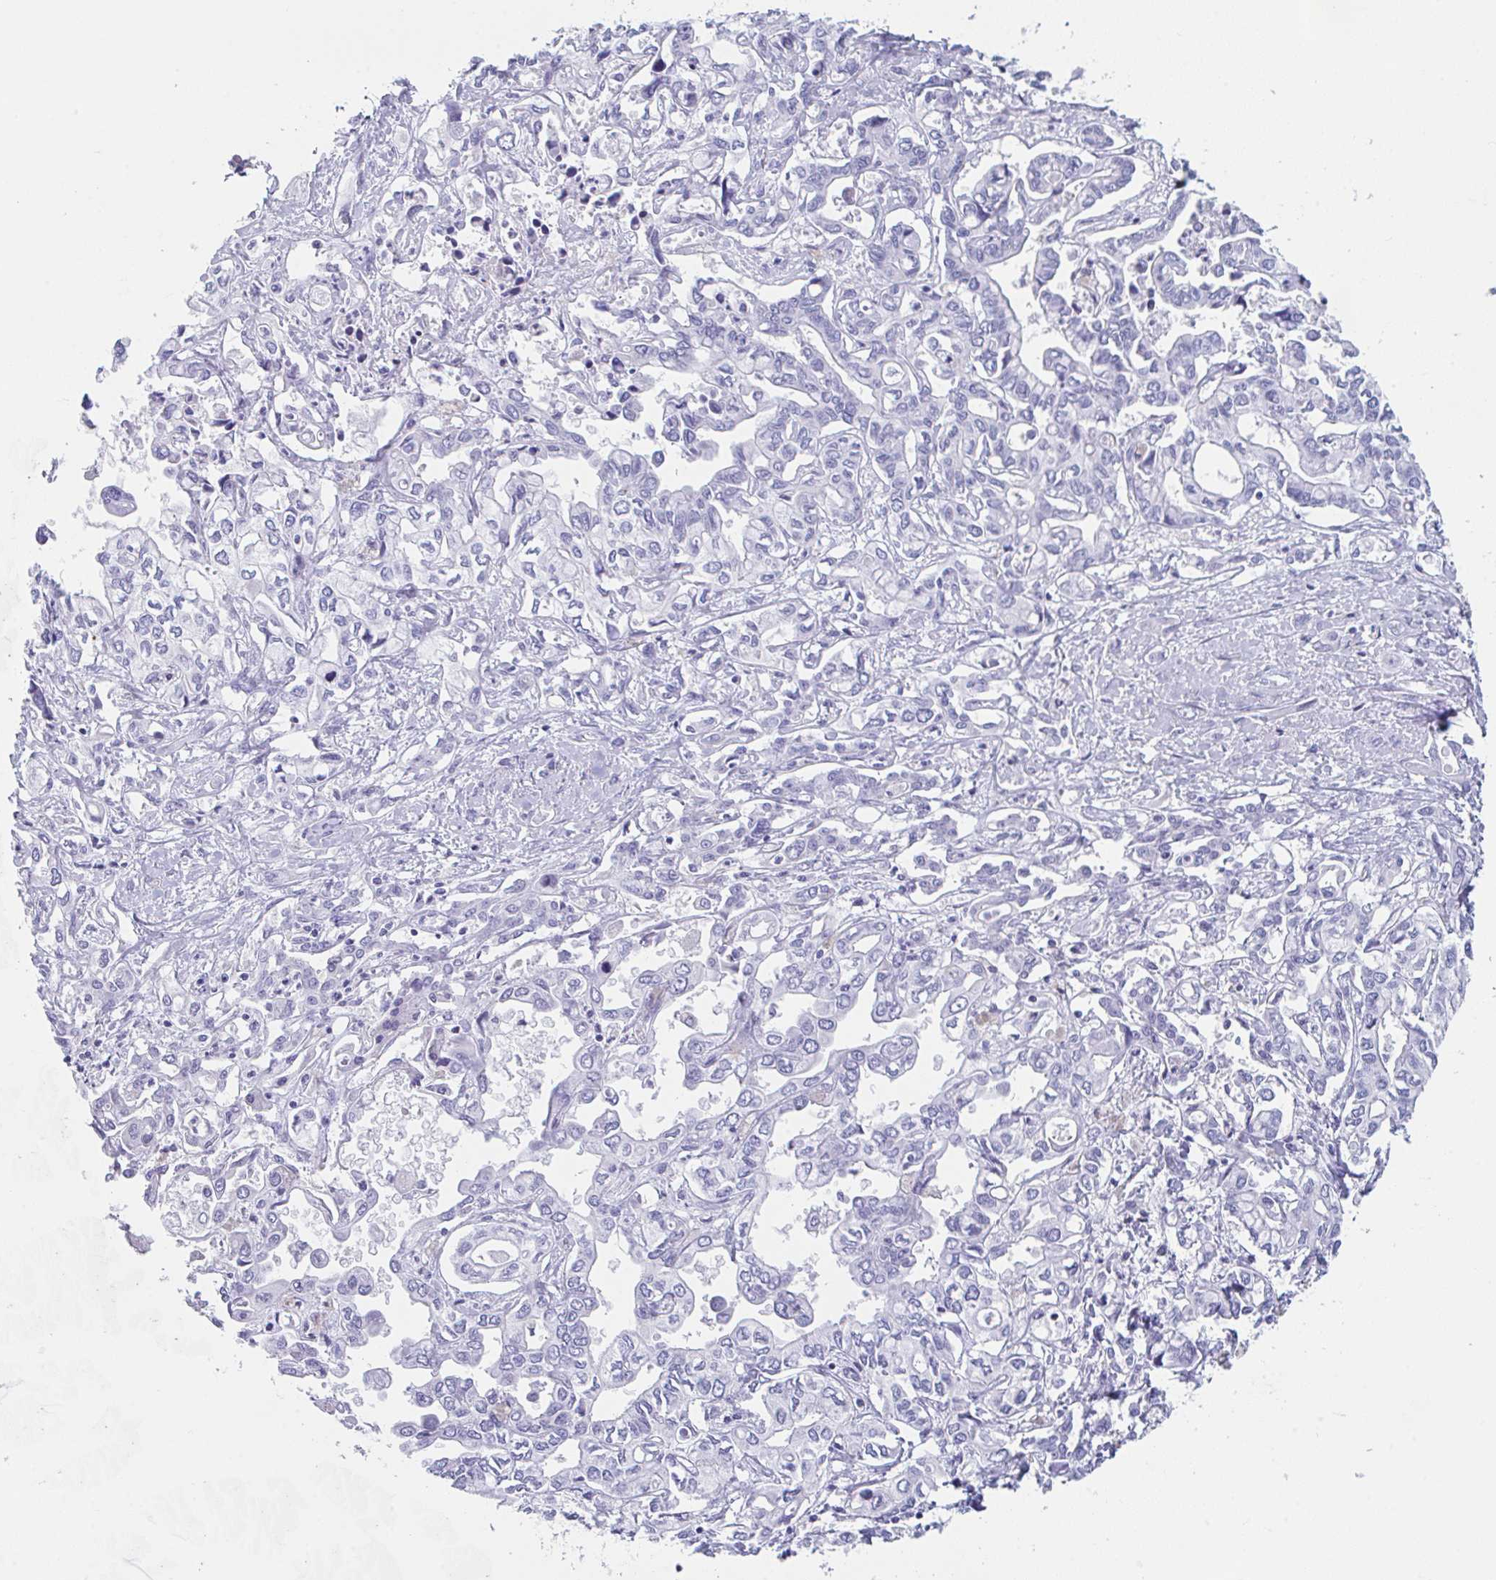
{"staining": {"intensity": "negative", "quantity": "none", "location": "none"}, "tissue": "liver cancer", "cell_type": "Tumor cells", "image_type": "cancer", "snomed": [{"axis": "morphology", "description": "Cholangiocarcinoma"}, {"axis": "topography", "description": "Liver"}], "caption": "This is a photomicrograph of IHC staining of liver cholangiocarcinoma, which shows no staining in tumor cells. (DAB (3,3'-diaminobenzidine) immunohistochemistry (IHC) visualized using brightfield microscopy, high magnification).", "gene": "TAS2R41", "patient": {"sex": "female", "age": 64}}